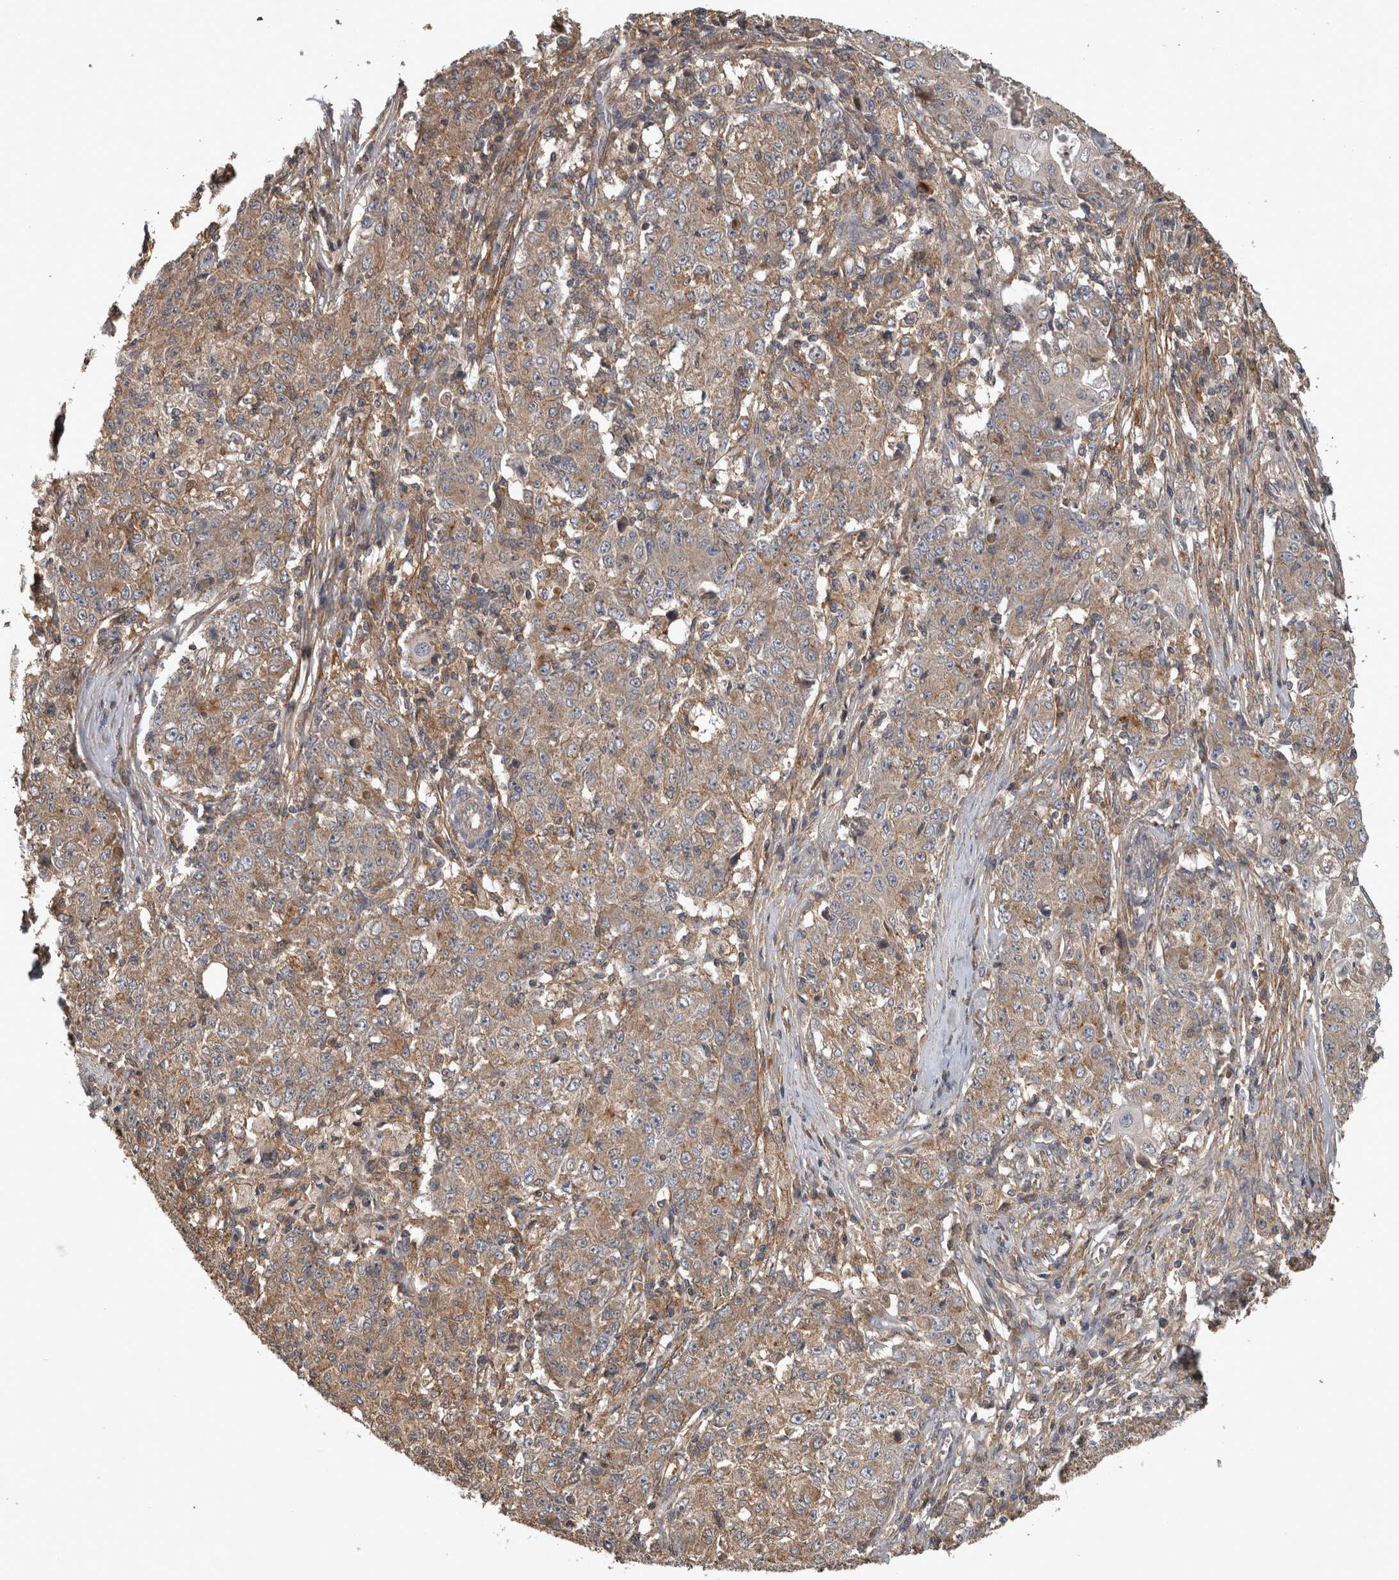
{"staining": {"intensity": "moderate", "quantity": ">75%", "location": "cytoplasmic/membranous"}, "tissue": "ovarian cancer", "cell_type": "Tumor cells", "image_type": "cancer", "snomed": [{"axis": "morphology", "description": "Carcinoma, endometroid"}, {"axis": "topography", "description": "Ovary"}], "caption": "A high-resolution histopathology image shows immunohistochemistry (IHC) staining of ovarian cancer (endometroid carcinoma), which reveals moderate cytoplasmic/membranous staining in about >75% of tumor cells. The protein is stained brown, and the nuclei are stained in blue (DAB IHC with brightfield microscopy, high magnification).", "gene": "TRMT61B", "patient": {"sex": "female", "age": 42}}